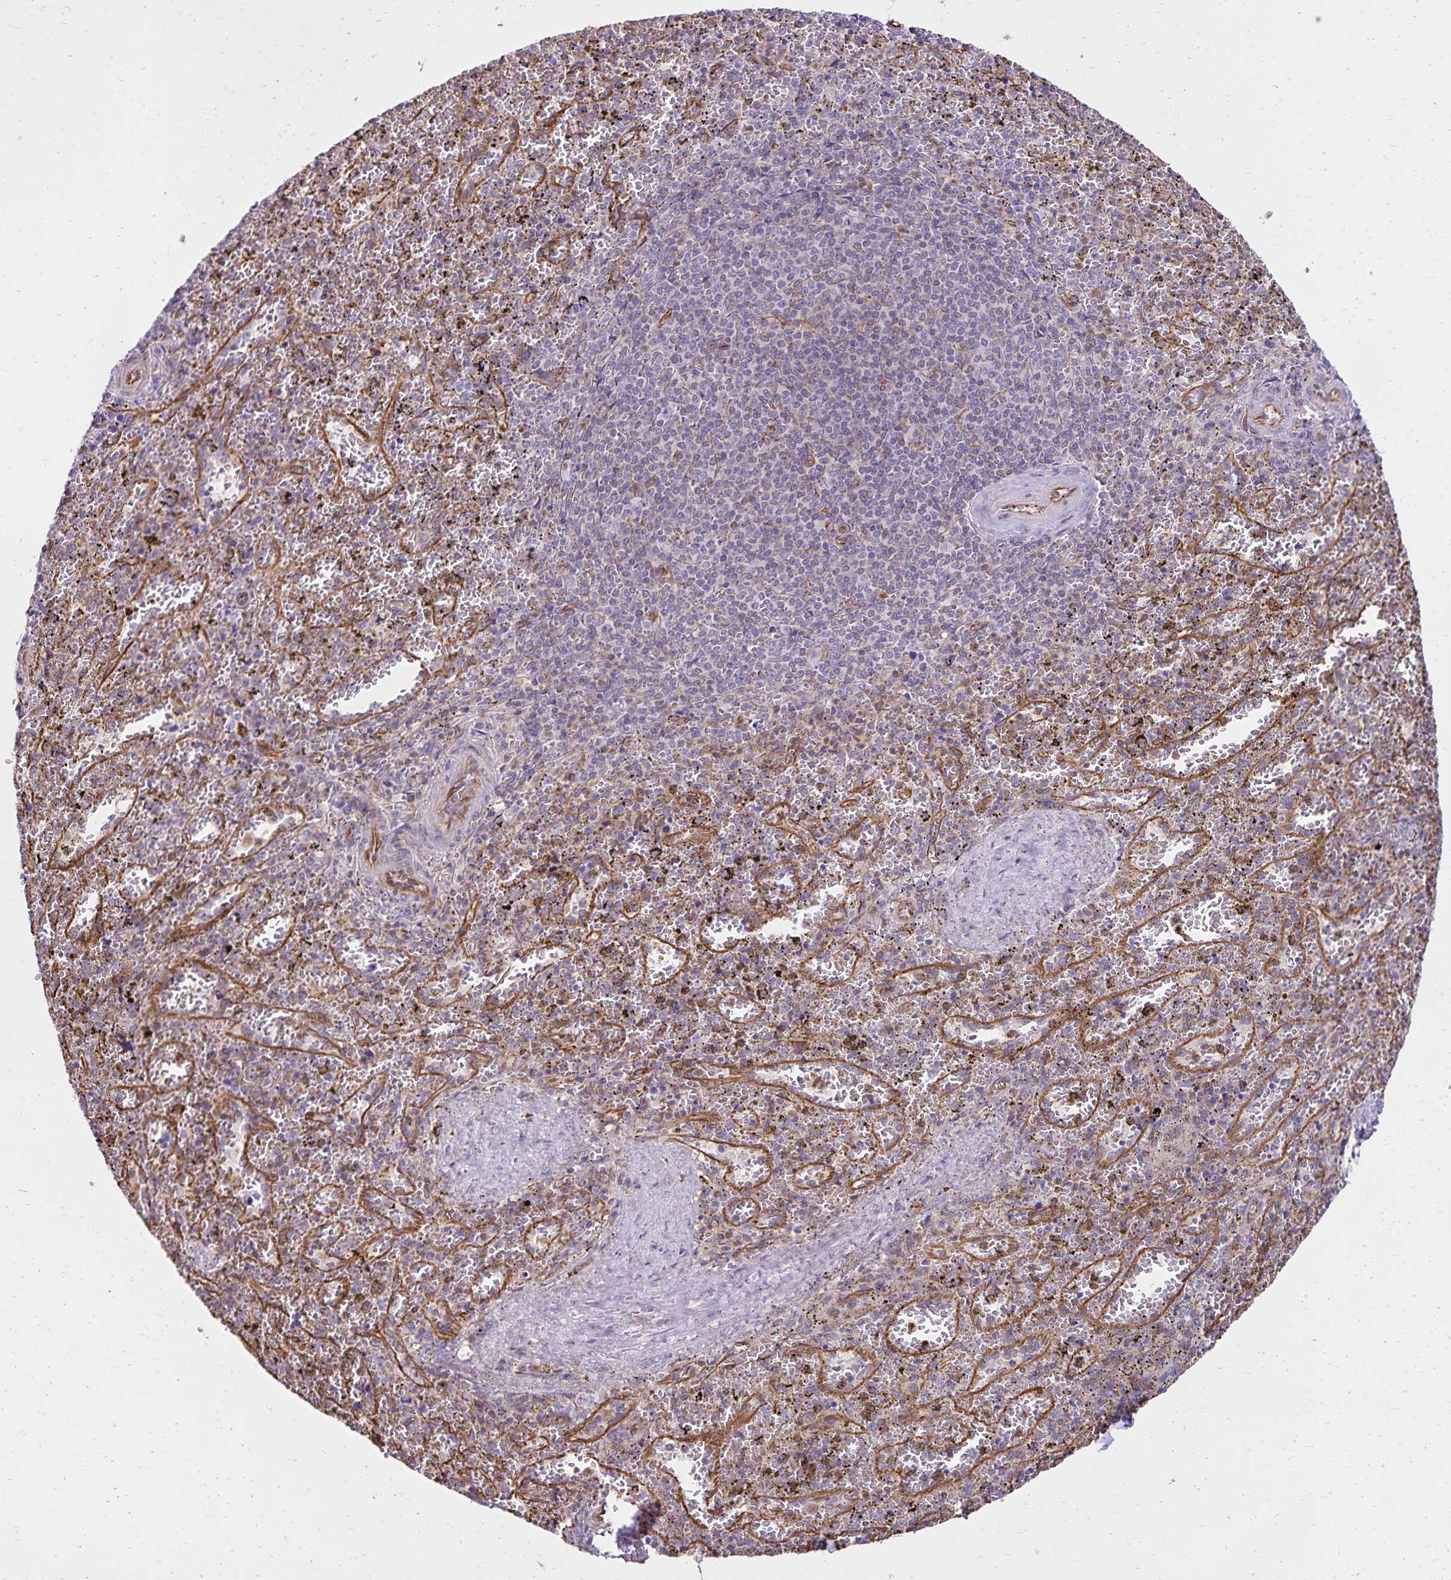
{"staining": {"intensity": "negative", "quantity": "none", "location": "none"}, "tissue": "spleen", "cell_type": "Cells in red pulp", "image_type": "normal", "snomed": [{"axis": "morphology", "description": "Normal tissue, NOS"}, {"axis": "topography", "description": "Spleen"}], "caption": "Cells in red pulp show no significant protein positivity in unremarkable spleen.", "gene": "TRPV6", "patient": {"sex": "female", "age": 50}}